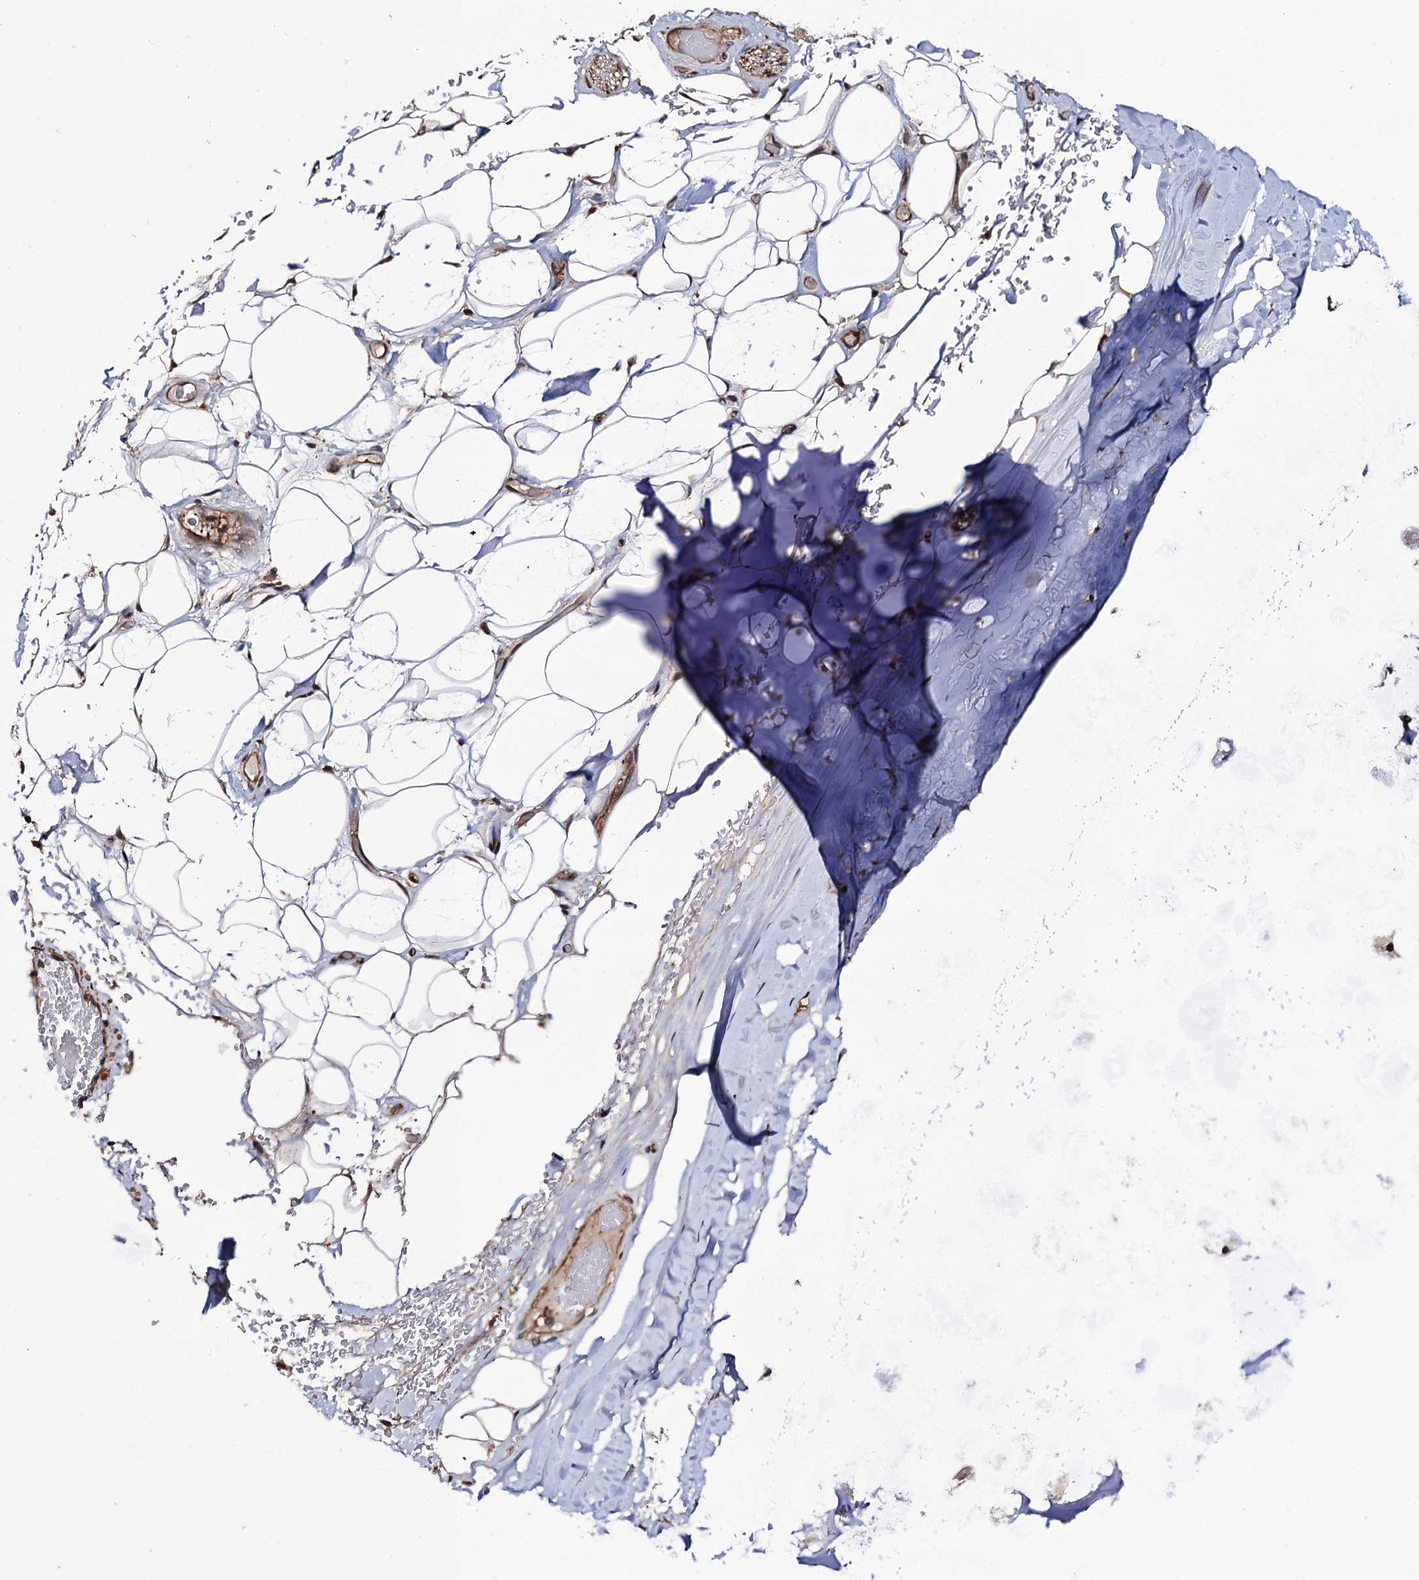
{"staining": {"intensity": "negative", "quantity": "none", "location": "none"}, "tissue": "adipose tissue", "cell_type": "Adipocytes", "image_type": "normal", "snomed": [{"axis": "morphology", "description": "Normal tissue, NOS"}, {"axis": "topography", "description": "Bronchus"}], "caption": "This micrograph is of normal adipose tissue stained with IHC to label a protein in brown with the nuclei are counter-stained blue. There is no staining in adipocytes.", "gene": "BORA", "patient": {"sex": "male", "age": 66}}